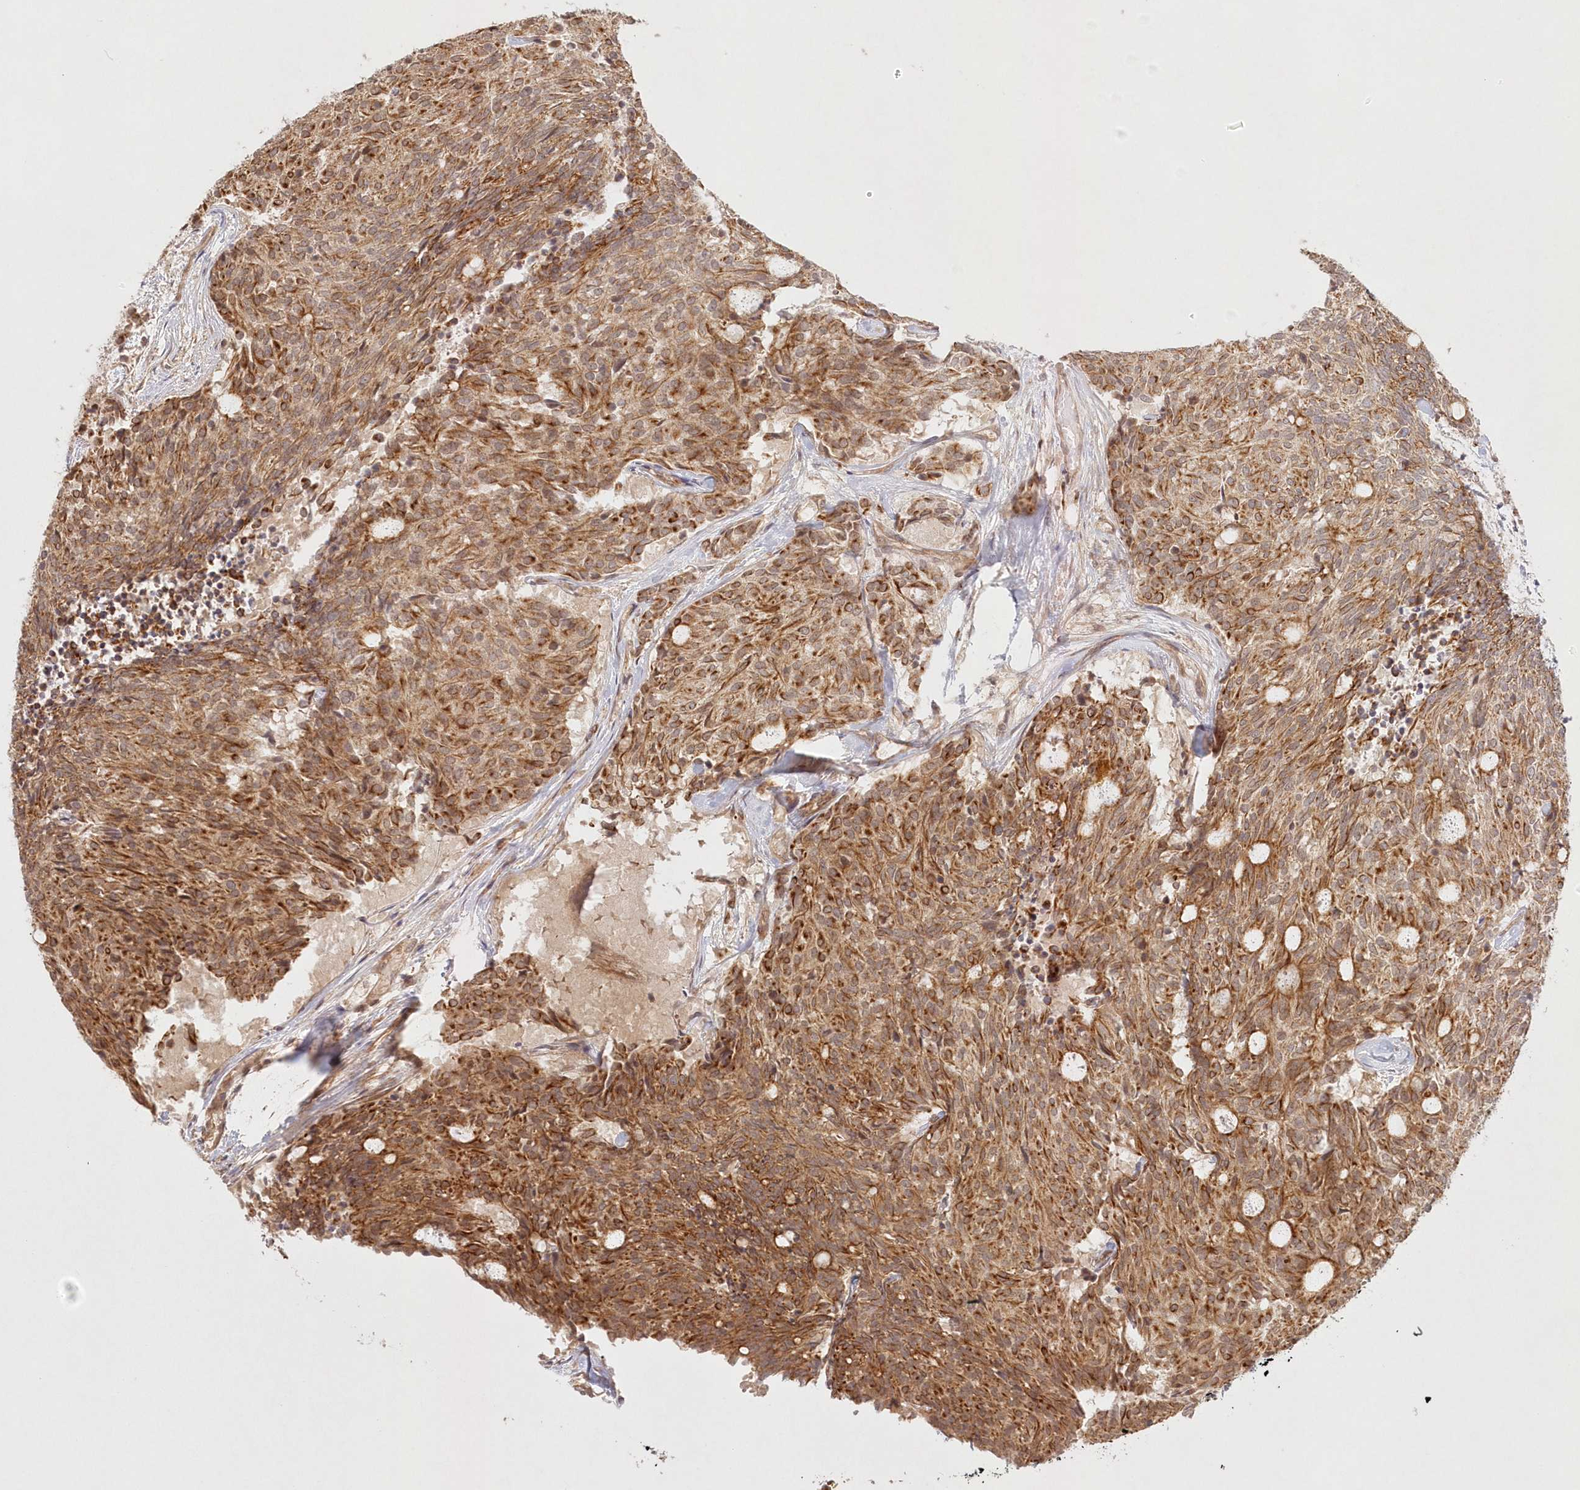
{"staining": {"intensity": "moderate", "quantity": ">75%", "location": "cytoplasmic/membranous"}, "tissue": "carcinoid", "cell_type": "Tumor cells", "image_type": "cancer", "snomed": [{"axis": "morphology", "description": "Carcinoid, malignant, NOS"}, {"axis": "topography", "description": "Pancreas"}], "caption": "A medium amount of moderate cytoplasmic/membranous expression is appreciated in about >75% of tumor cells in malignant carcinoid tissue.", "gene": "KIAA0232", "patient": {"sex": "female", "age": 54}}